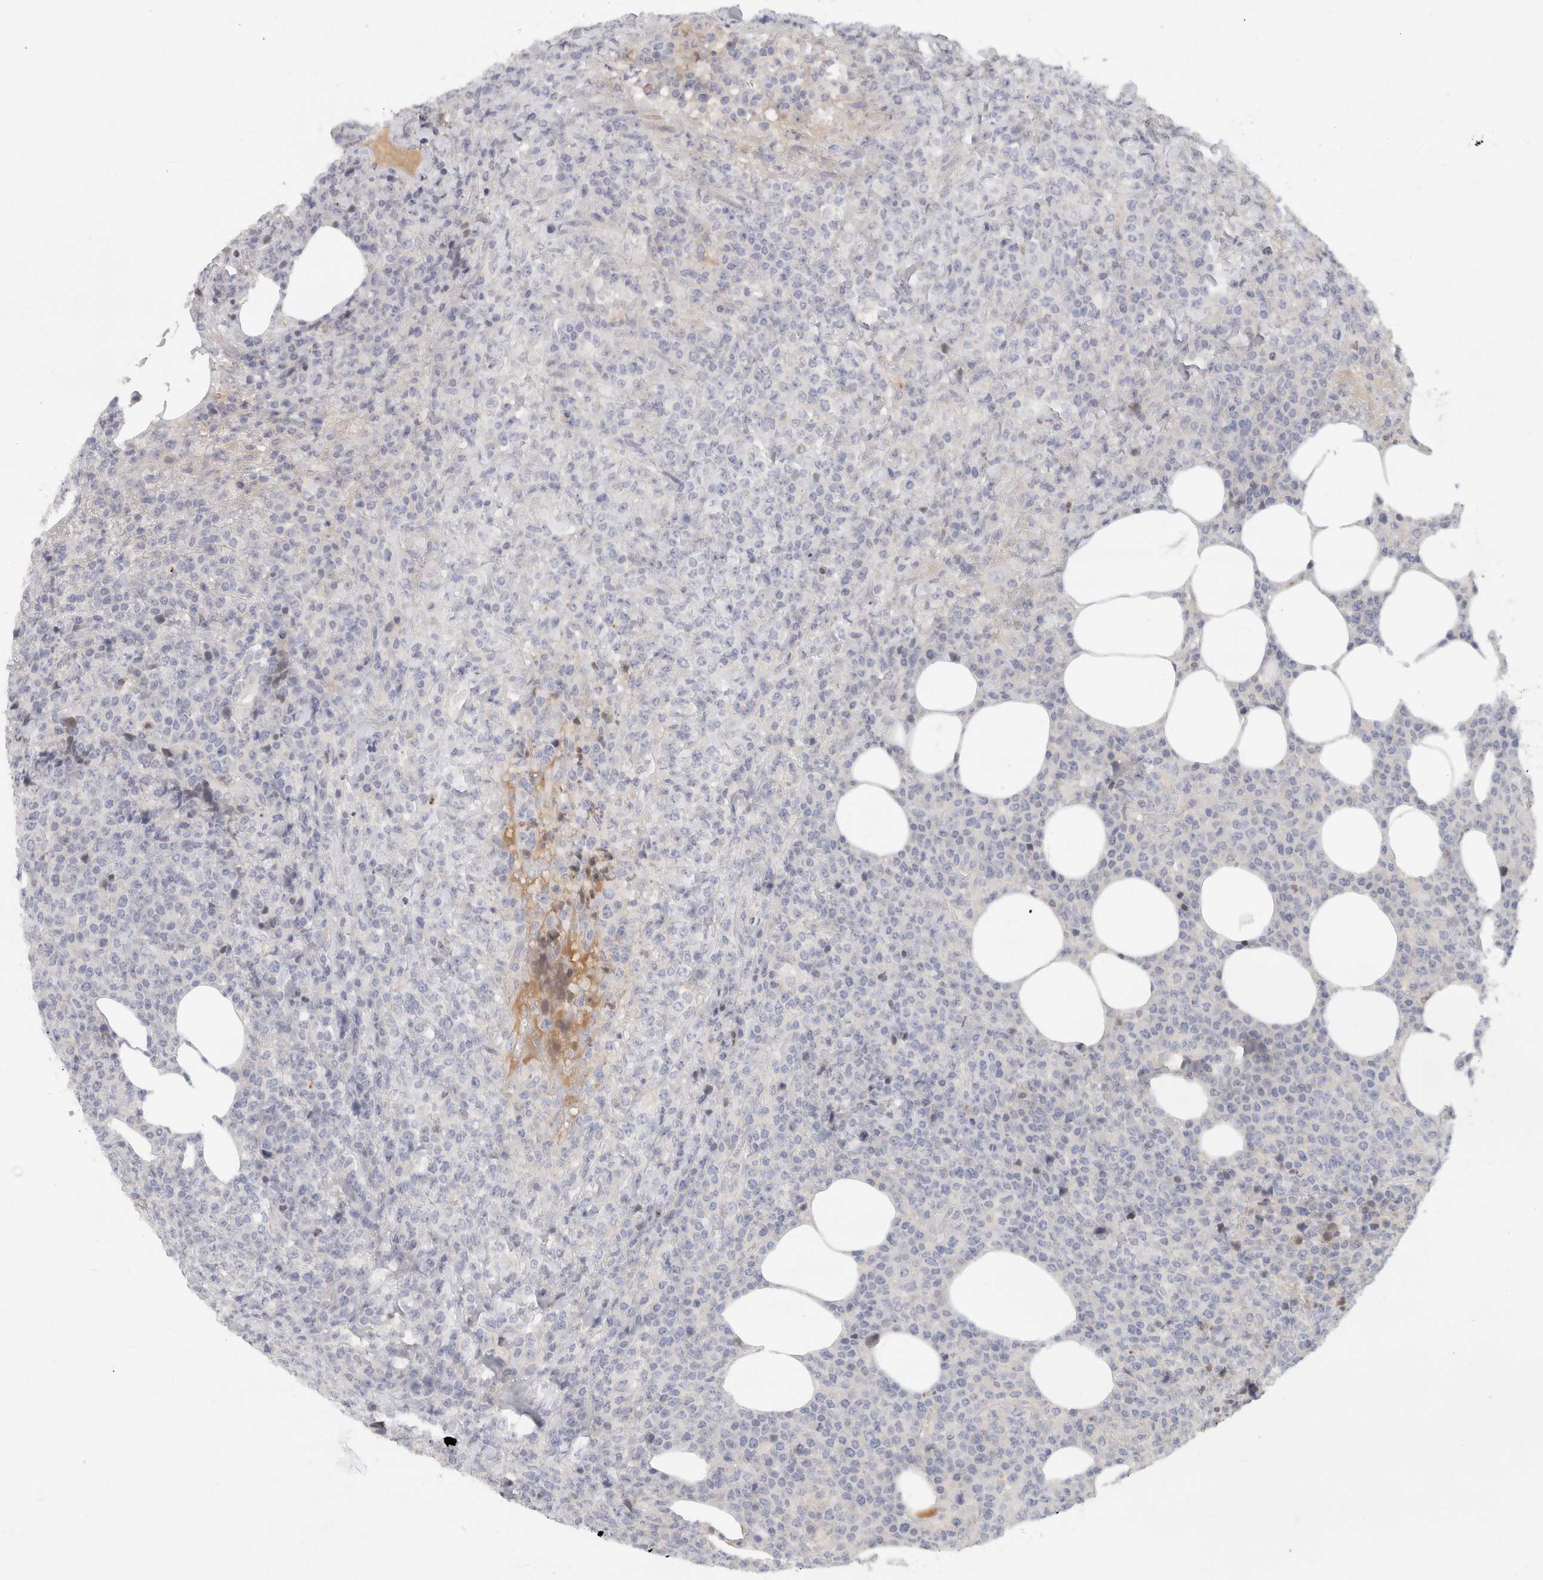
{"staining": {"intensity": "negative", "quantity": "none", "location": "none"}, "tissue": "lymphoma", "cell_type": "Tumor cells", "image_type": "cancer", "snomed": [{"axis": "morphology", "description": "Malignant lymphoma, non-Hodgkin's type, High grade"}, {"axis": "topography", "description": "Lymph node"}], "caption": "High power microscopy photomicrograph of an IHC histopathology image of malignant lymphoma, non-Hodgkin's type (high-grade), revealing no significant expression in tumor cells.", "gene": "STK31", "patient": {"sex": "male", "age": 13}}